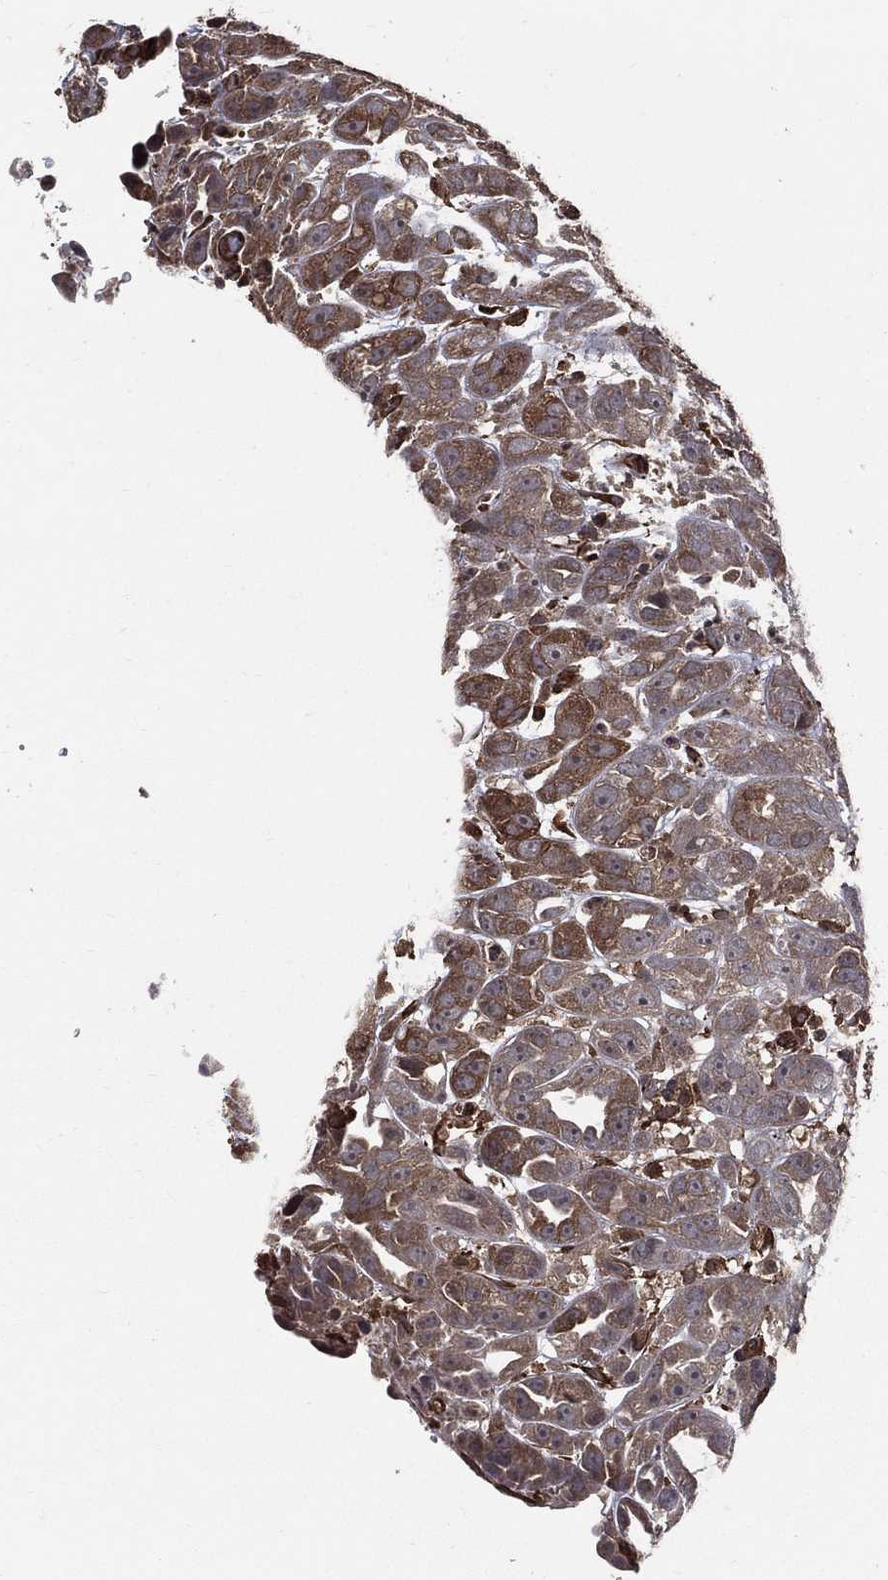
{"staining": {"intensity": "moderate", "quantity": "25%-75%", "location": "cytoplasmic/membranous"}, "tissue": "urothelial cancer", "cell_type": "Tumor cells", "image_type": "cancer", "snomed": [{"axis": "morphology", "description": "Urothelial carcinoma, High grade"}, {"axis": "topography", "description": "Urinary bladder"}], "caption": "High-grade urothelial carcinoma tissue shows moderate cytoplasmic/membranous expression in about 25%-75% of tumor cells, visualized by immunohistochemistry.", "gene": "DPYSL2", "patient": {"sex": "female", "age": 41}}